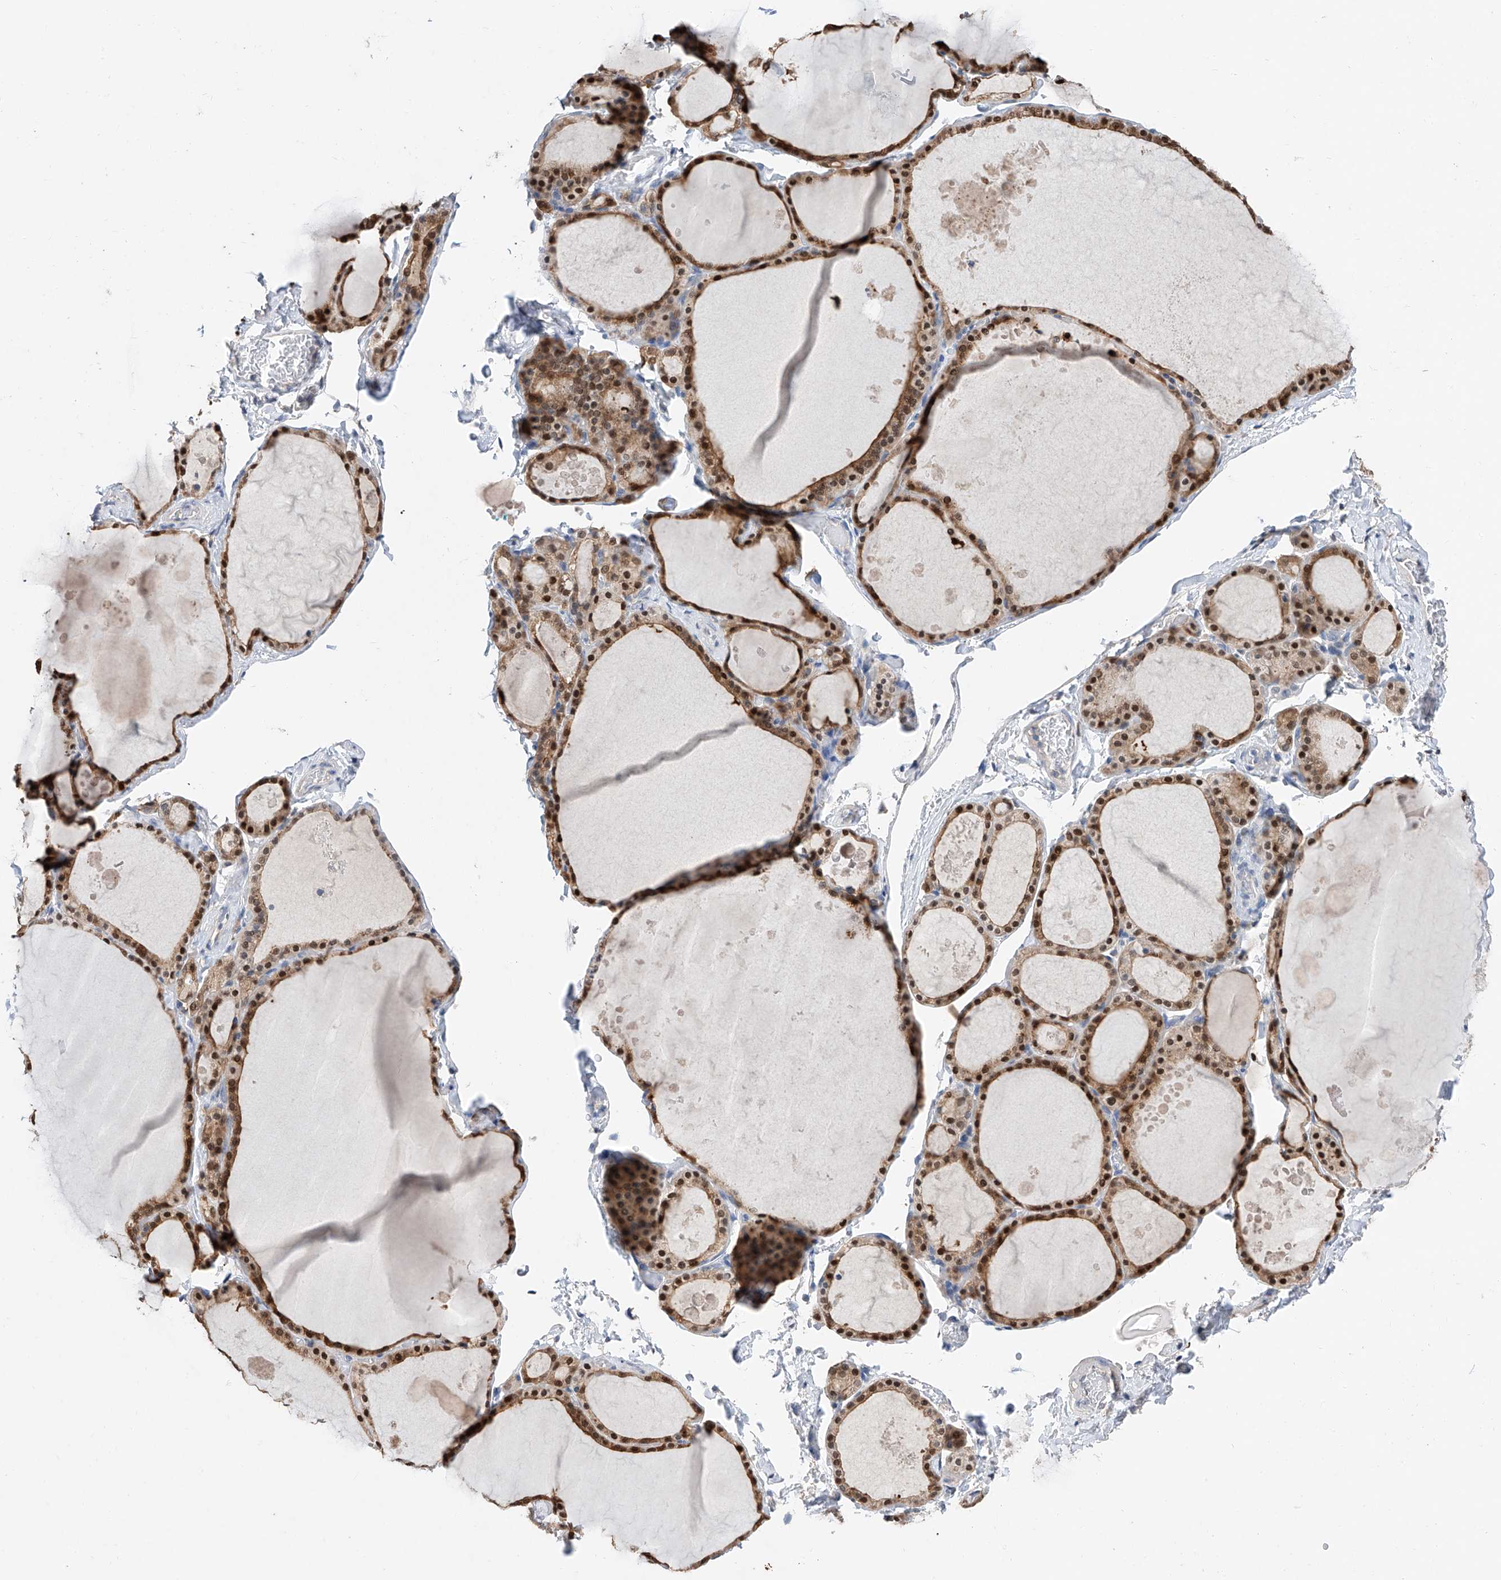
{"staining": {"intensity": "strong", "quantity": ">75%", "location": "cytoplasmic/membranous,nuclear"}, "tissue": "thyroid gland", "cell_type": "Glandular cells", "image_type": "normal", "snomed": [{"axis": "morphology", "description": "Normal tissue, NOS"}, {"axis": "topography", "description": "Thyroid gland"}], "caption": "Human thyroid gland stained for a protein (brown) displays strong cytoplasmic/membranous,nuclear positive expression in about >75% of glandular cells.", "gene": "FUCA2", "patient": {"sex": "male", "age": 56}}